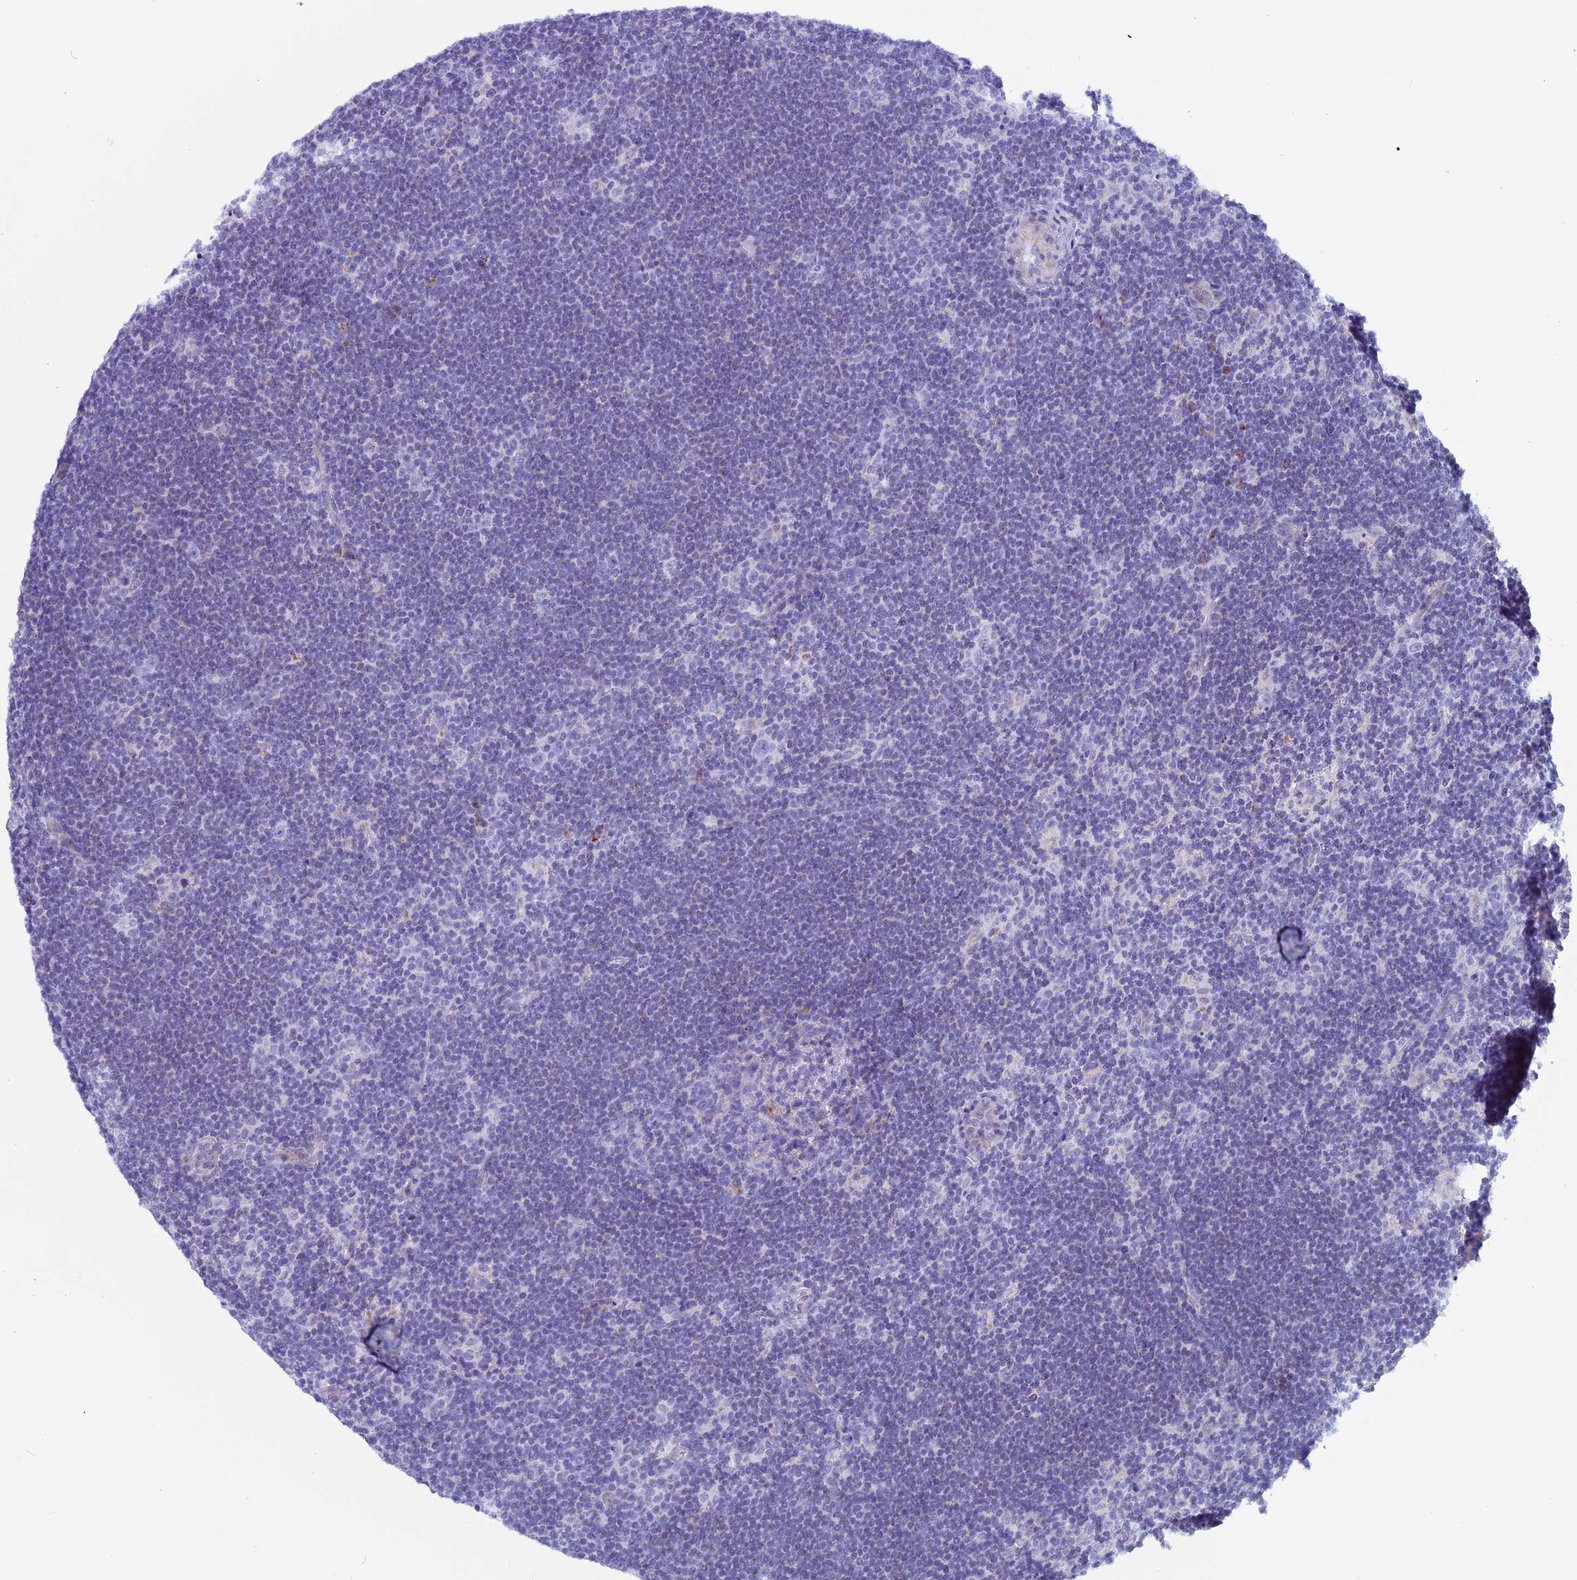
{"staining": {"intensity": "negative", "quantity": "none", "location": "none"}, "tissue": "lymphoma", "cell_type": "Tumor cells", "image_type": "cancer", "snomed": [{"axis": "morphology", "description": "Hodgkin's disease, NOS"}, {"axis": "topography", "description": "Lymph node"}], "caption": "A histopathology image of Hodgkin's disease stained for a protein demonstrates no brown staining in tumor cells.", "gene": "ZNF563", "patient": {"sex": "female", "age": 57}}